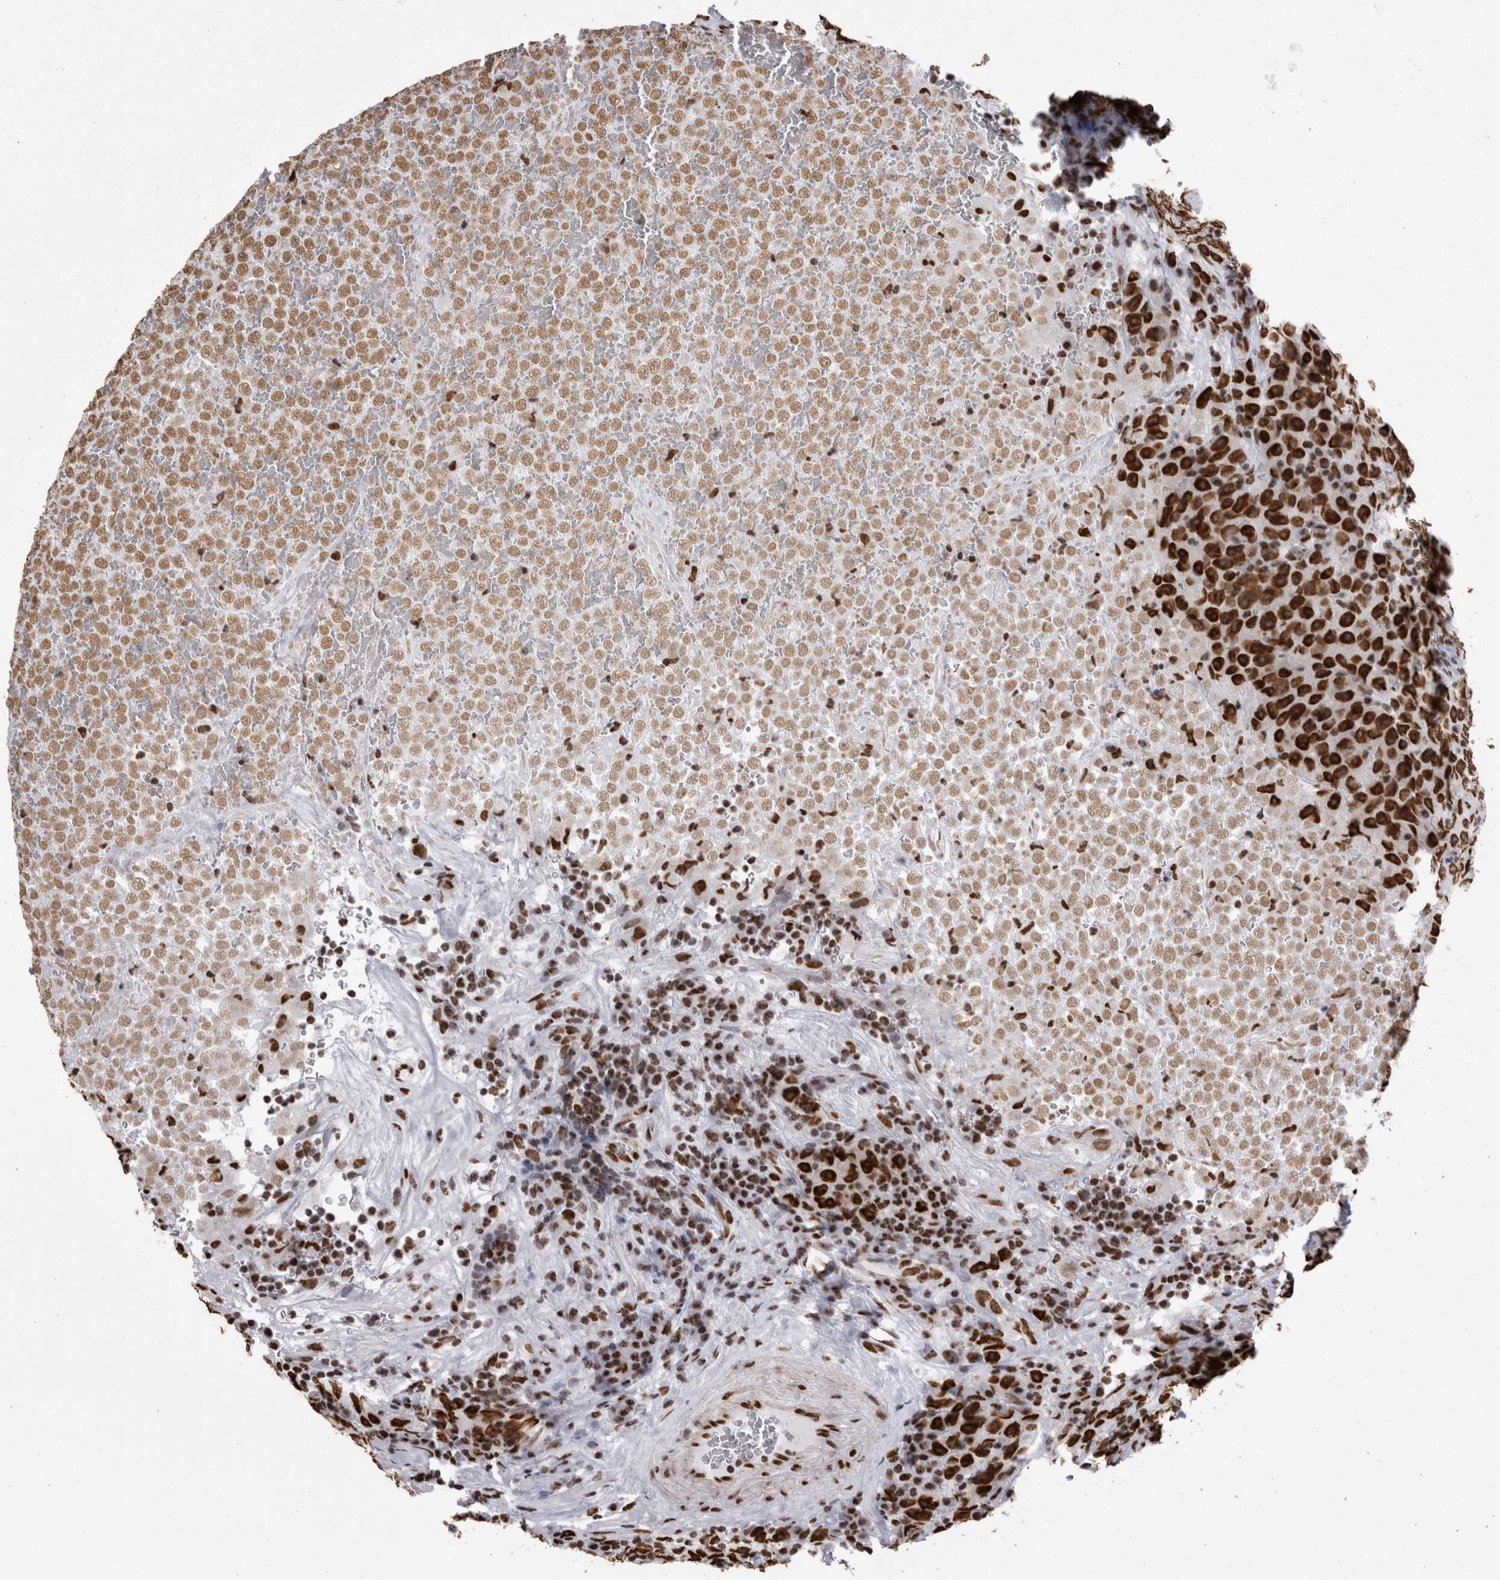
{"staining": {"intensity": "strong", "quantity": ">75%", "location": "nuclear"}, "tissue": "testis cancer", "cell_type": "Tumor cells", "image_type": "cancer", "snomed": [{"axis": "morphology", "description": "Seminoma, NOS"}, {"axis": "topography", "description": "Testis"}], "caption": "High-power microscopy captured an immunohistochemistry histopathology image of testis cancer (seminoma), revealing strong nuclear staining in approximately >75% of tumor cells.", "gene": "HNRNPM", "patient": {"sex": "male", "age": 22}}